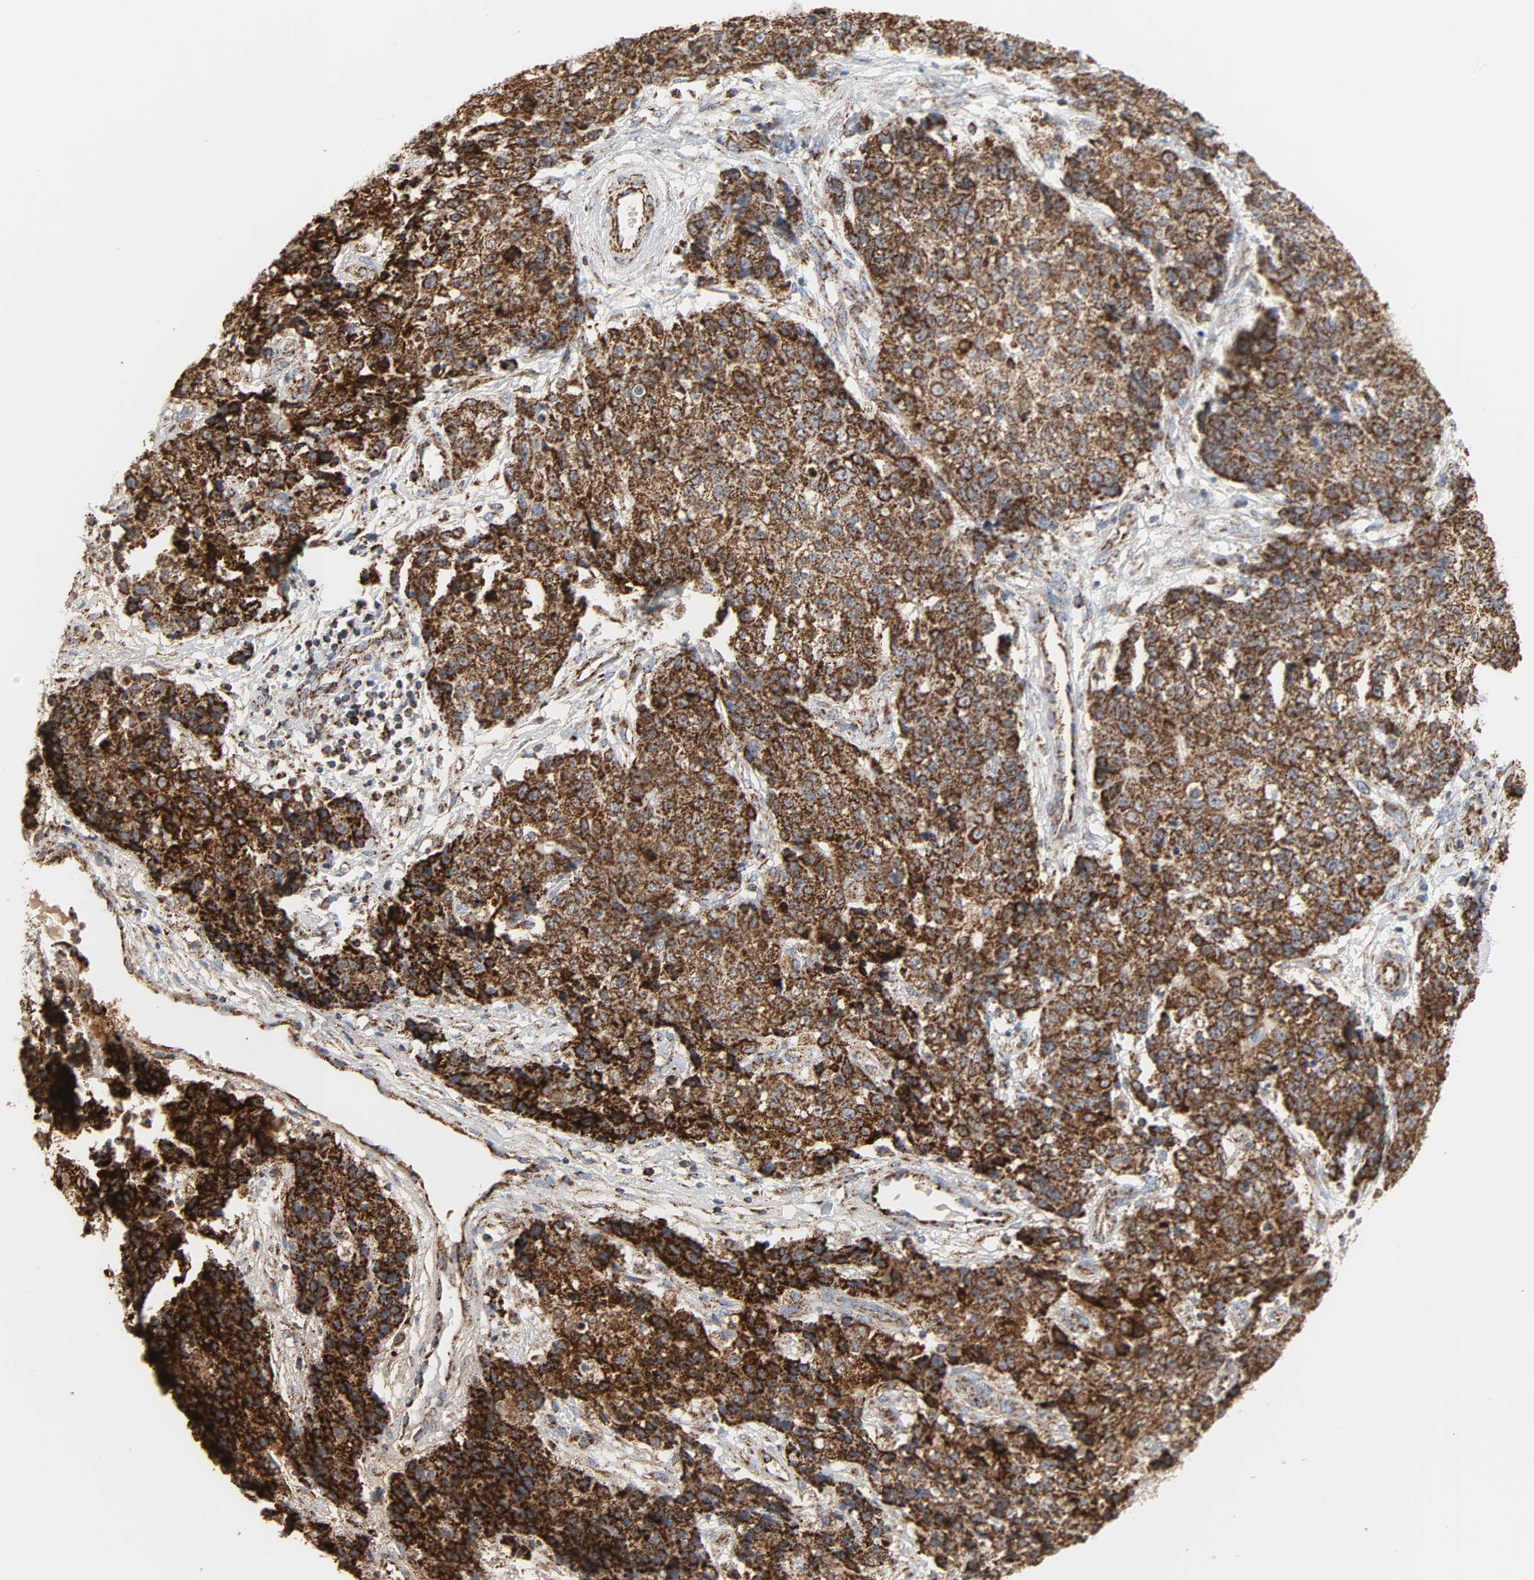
{"staining": {"intensity": "strong", "quantity": ">75%", "location": "cytoplasmic/membranous"}, "tissue": "ovarian cancer", "cell_type": "Tumor cells", "image_type": "cancer", "snomed": [{"axis": "morphology", "description": "Carcinoma, endometroid"}, {"axis": "topography", "description": "Ovary"}], "caption": "Immunohistochemistry (IHC) (DAB (3,3'-diaminobenzidine)) staining of ovarian cancer (endometroid carcinoma) exhibits strong cytoplasmic/membranous protein staining in about >75% of tumor cells. (Stains: DAB in brown, nuclei in blue, Microscopy: brightfield microscopy at high magnification).", "gene": "ACAT1", "patient": {"sex": "female", "age": 42}}